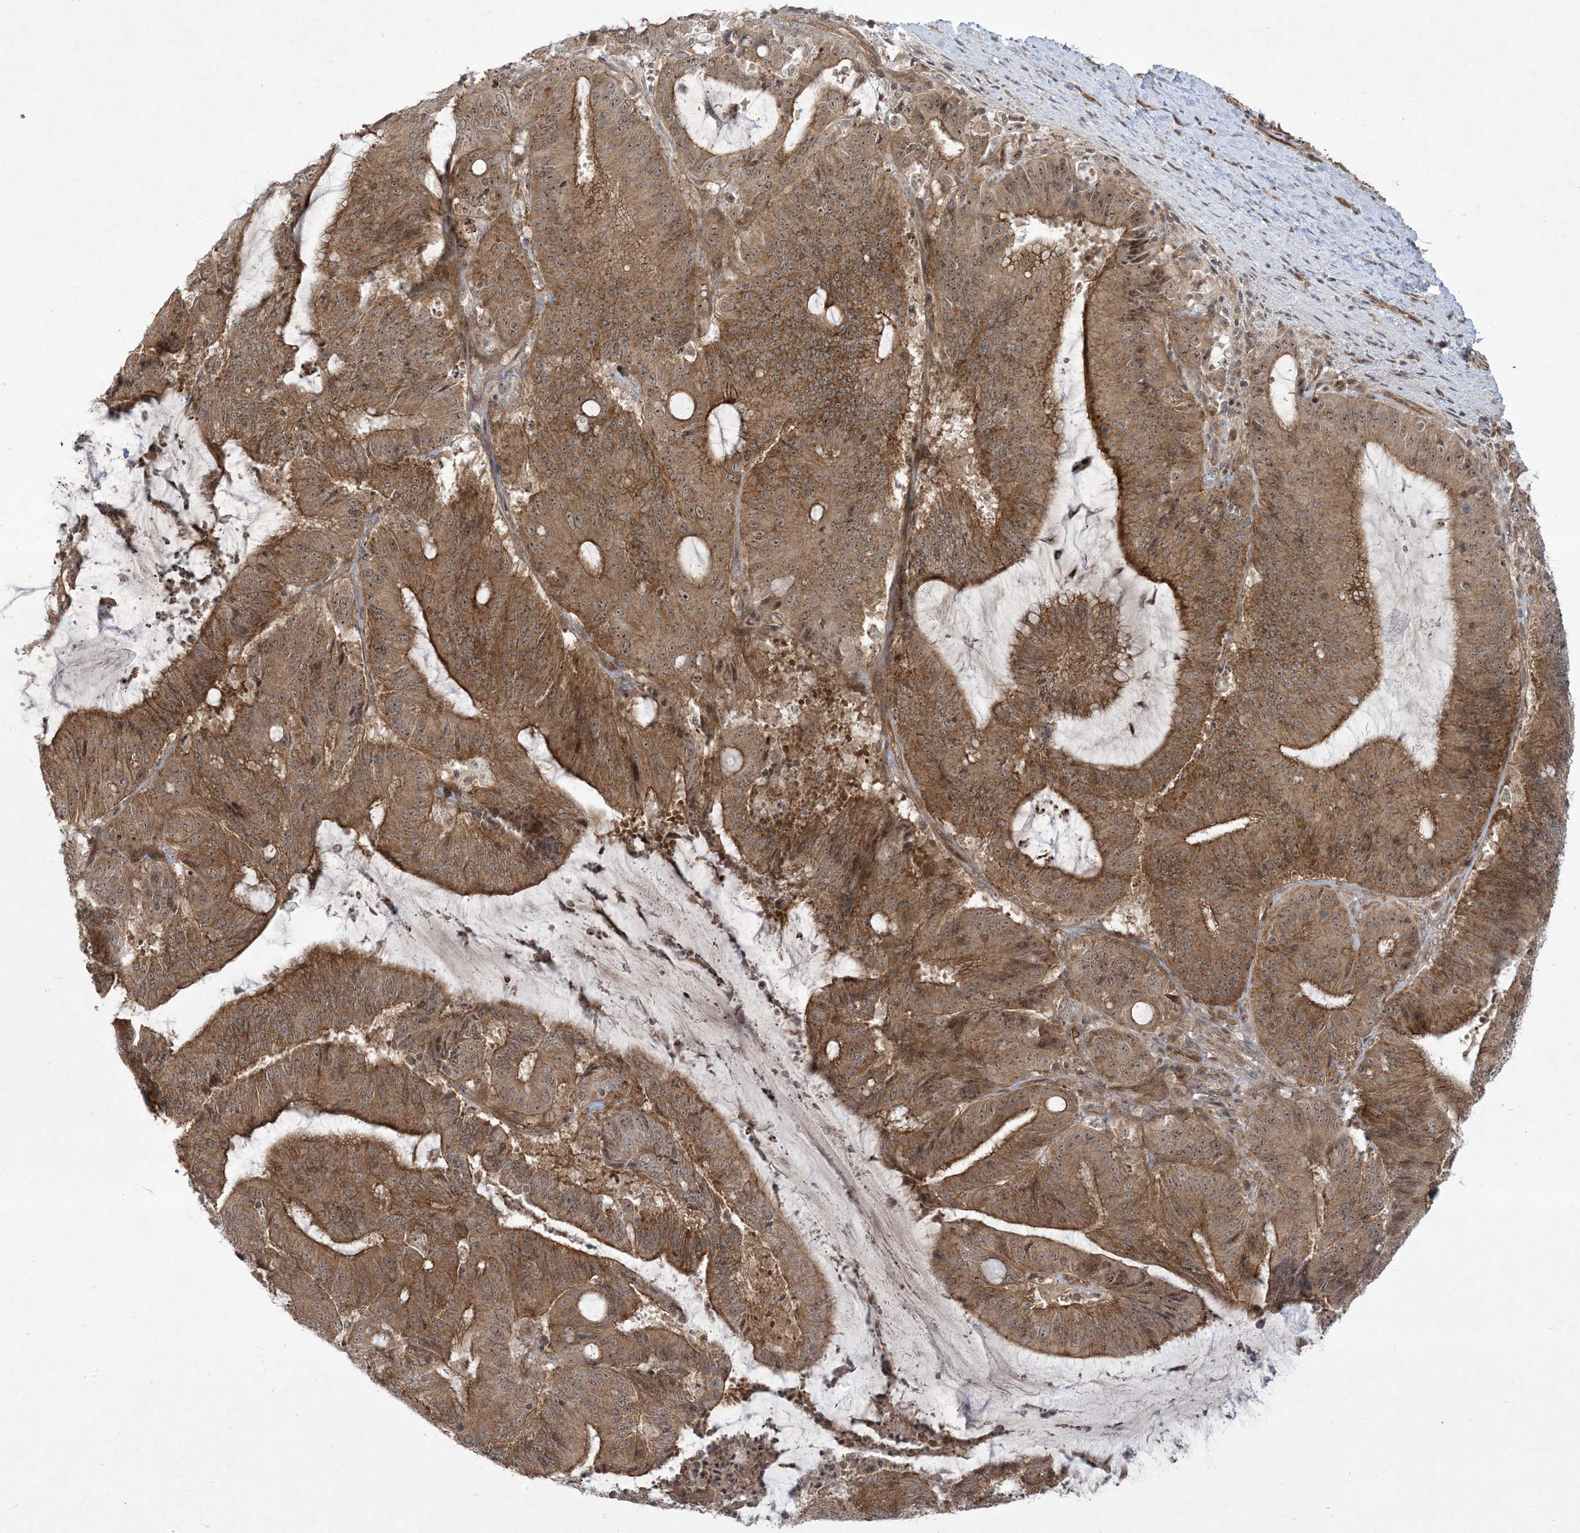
{"staining": {"intensity": "moderate", "quantity": ">75%", "location": "cytoplasmic/membranous,nuclear"}, "tissue": "liver cancer", "cell_type": "Tumor cells", "image_type": "cancer", "snomed": [{"axis": "morphology", "description": "Normal tissue, NOS"}, {"axis": "morphology", "description": "Cholangiocarcinoma"}, {"axis": "topography", "description": "Liver"}, {"axis": "topography", "description": "Peripheral nerve tissue"}], "caption": "Approximately >75% of tumor cells in liver cholangiocarcinoma reveal moderate cytoplasmic/membranous and nuclear protein expression as visualized by brown immunohistochemical staining.", "gene": "SOGA3", "patient": {"sex": "female", "age": 73}}